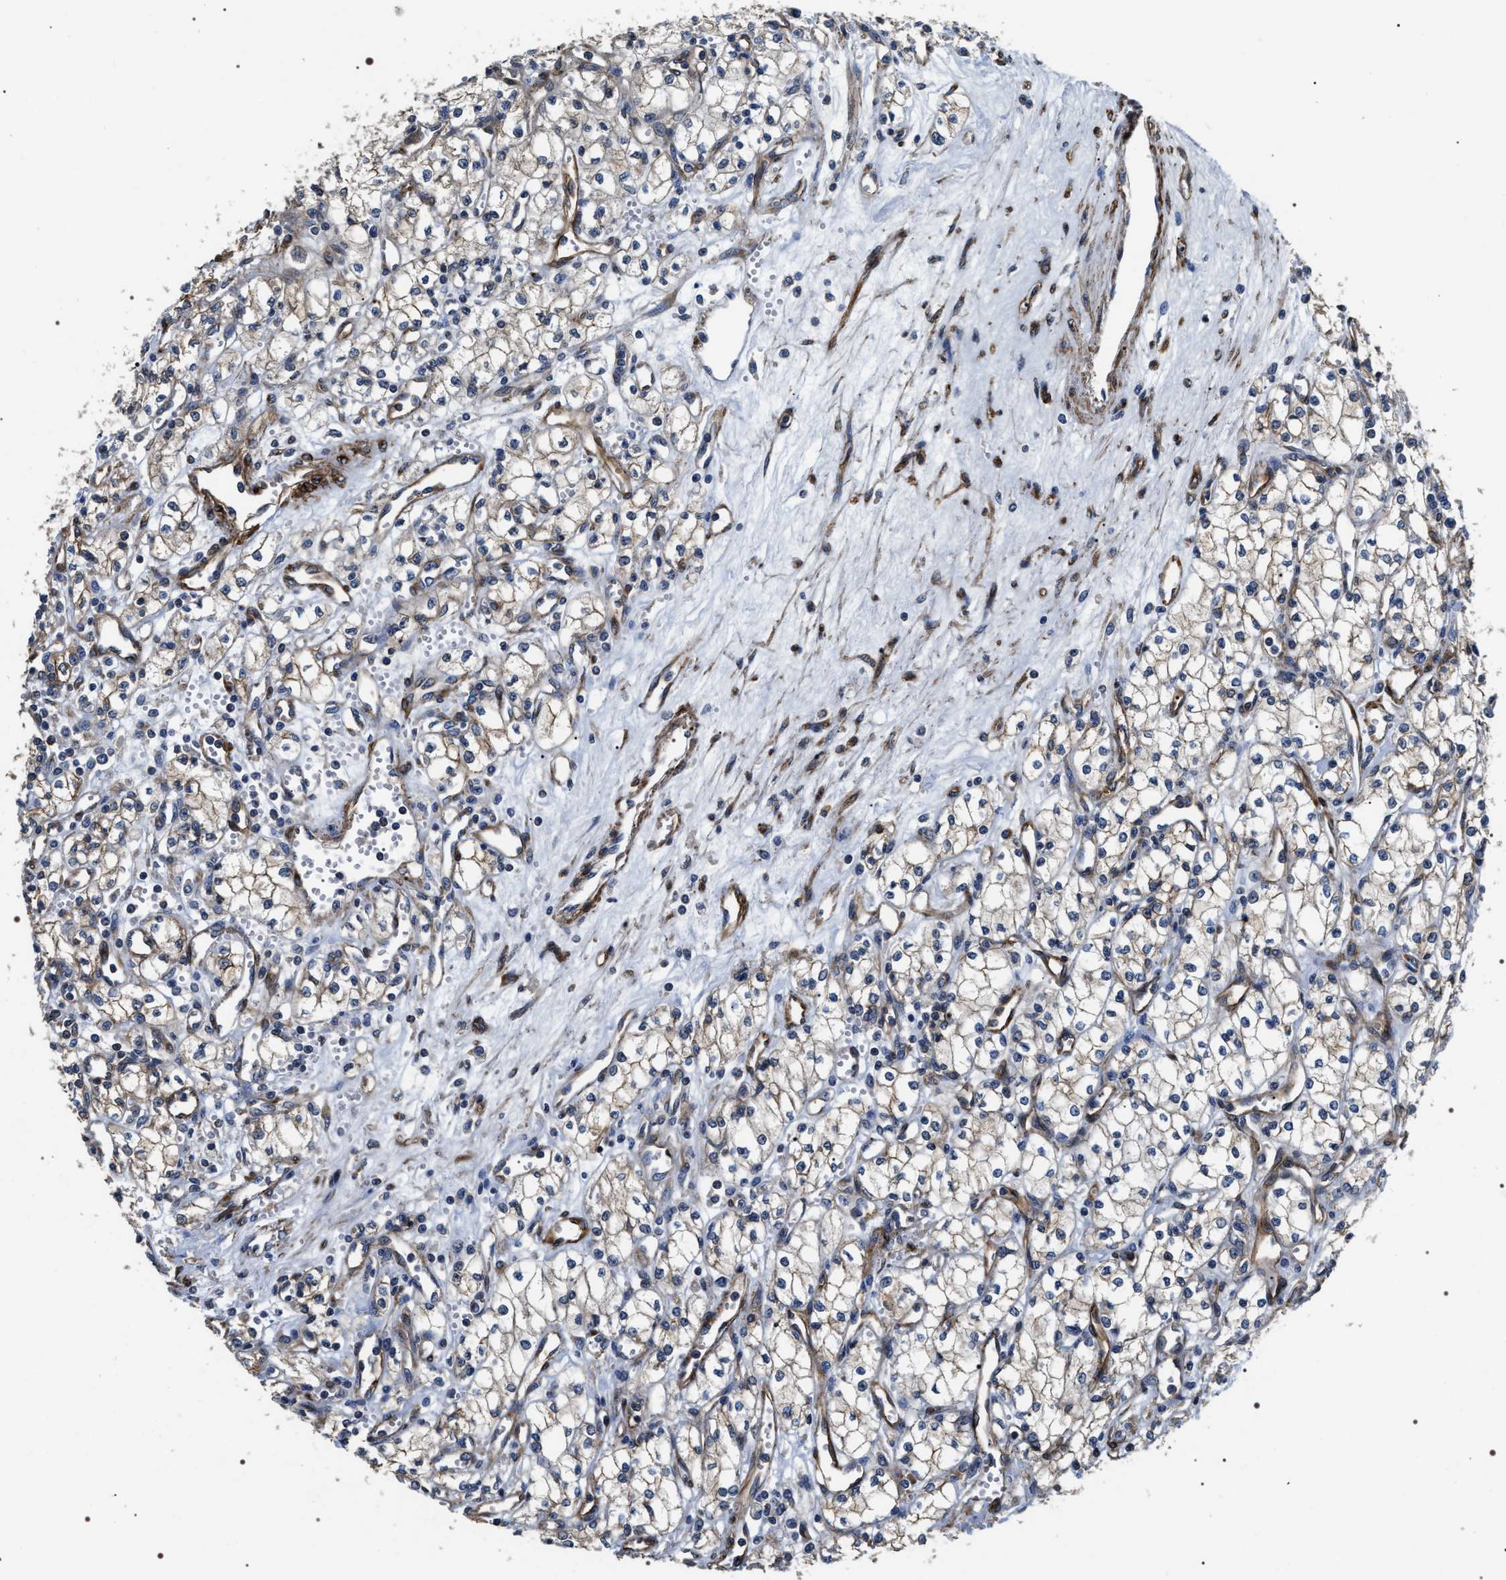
{"staining": {"intensity": "weak", "quantity": ">75%", "location": "cytoplasmic/membranous"}, "tissue": "renal cancer", "cell_type": "Tumor cells", "image_type": "cancer", "snomed": [{"axis": "morphology", "description": "Adenocarcinoma, NOS"}, {"axis": "topography", "description": "Kidney"}], "caption": "Immunohistochemical staining of adenocarcinoma (renal) demonstrates low levels of weak cytoplasmic/membranous staining in approximately >75% of tumor cells.", "gene": "ZC3HAV1L", "patient": {"sex": "male", "age": 59}}